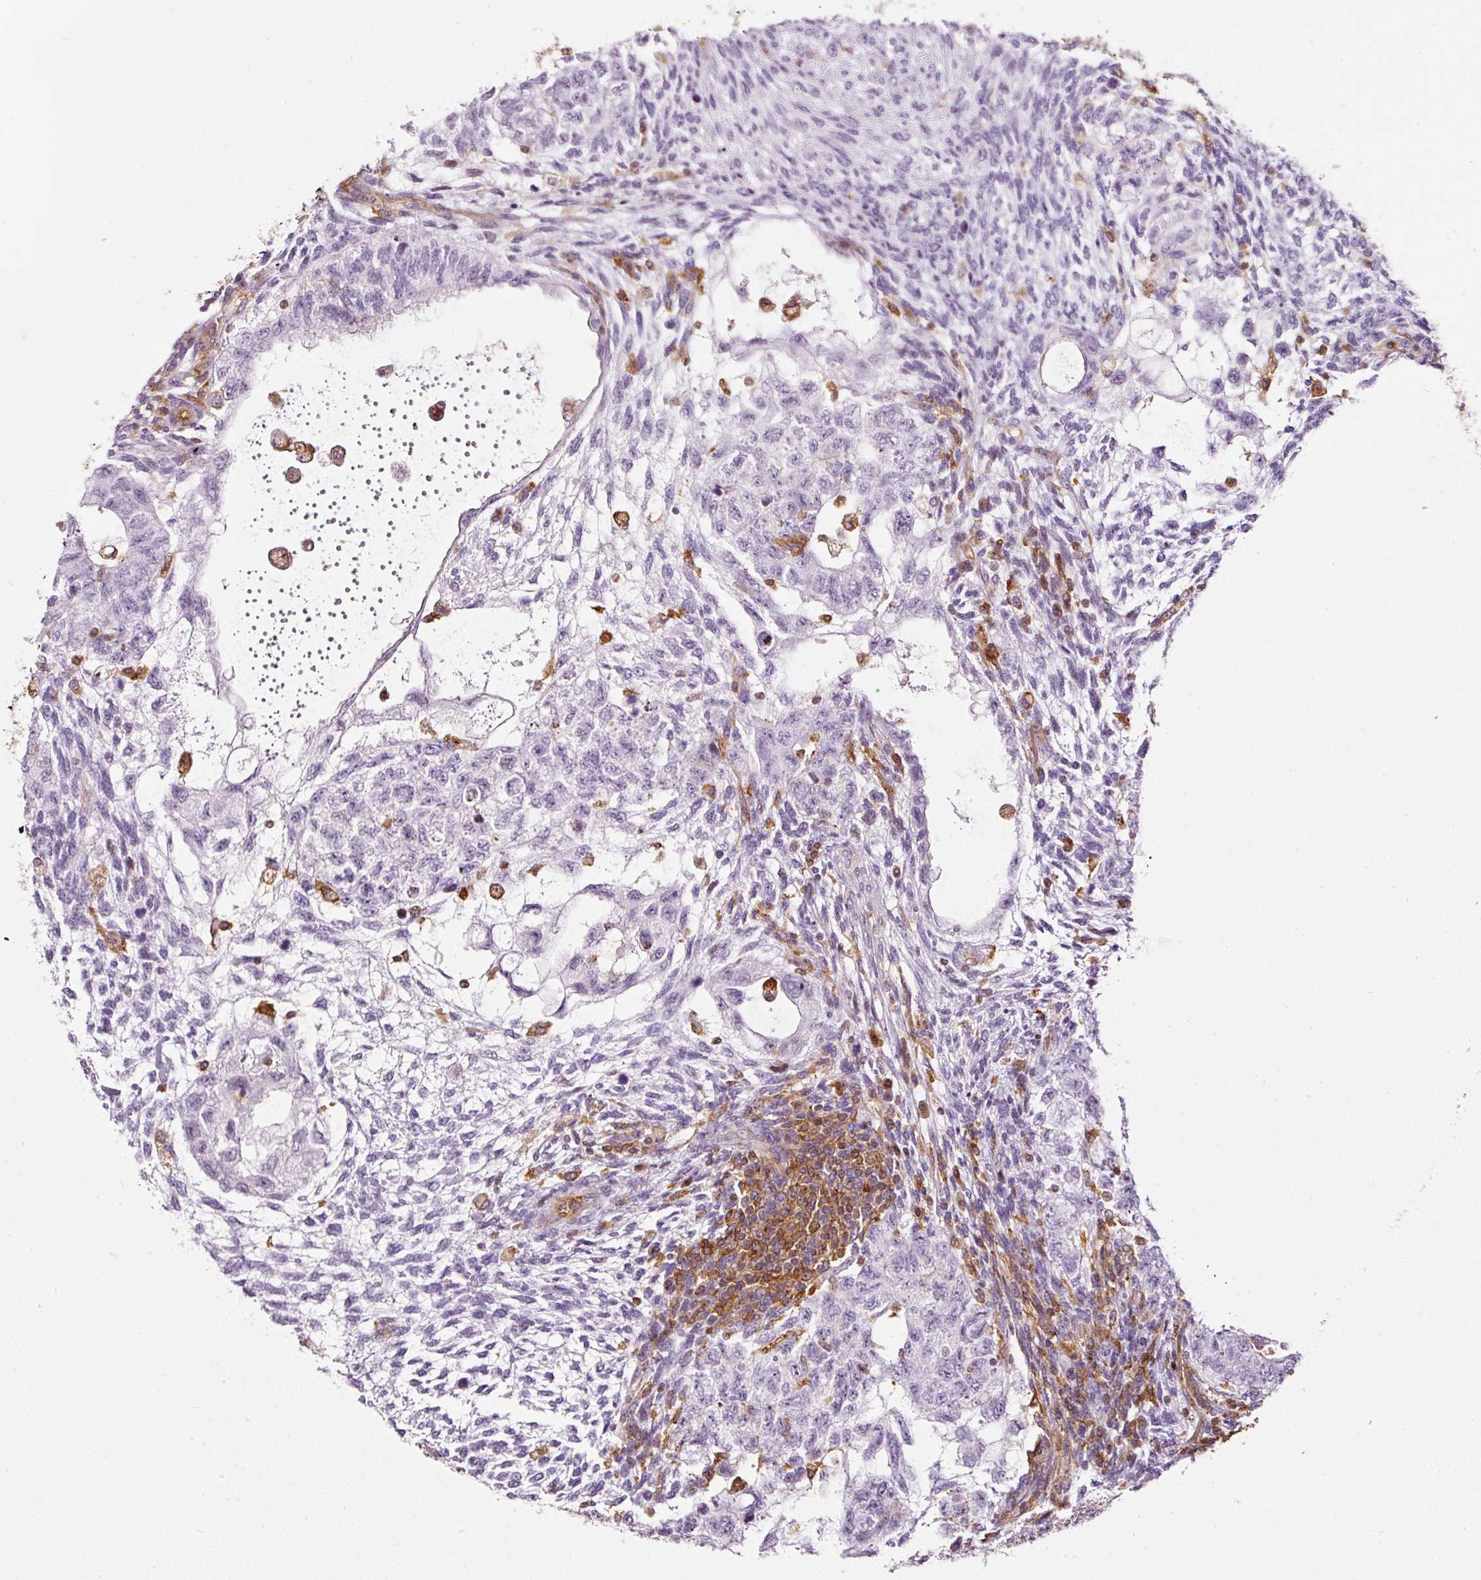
{"staining": {"intensity": "negative", "quantity": "none", "location": "none"}, "tissue": "testis cancer", "cell_type": "Tumor cells", "image_type": "cancer", "snomed": [{"axis": "morphology", "description": "Normal tissue, NOS"}, {"axis": "morphology", "description": "Carcinoma, Embryonal, NOS"}, {"axis": "topography", "description": "Testis"}], "caption": "Human testis embryonal carcinoma stained for a protein using IHC reveals no staining in tumor cells.", "gene": "SCNM1", "patient": {"sex": "male", "age": 36}}